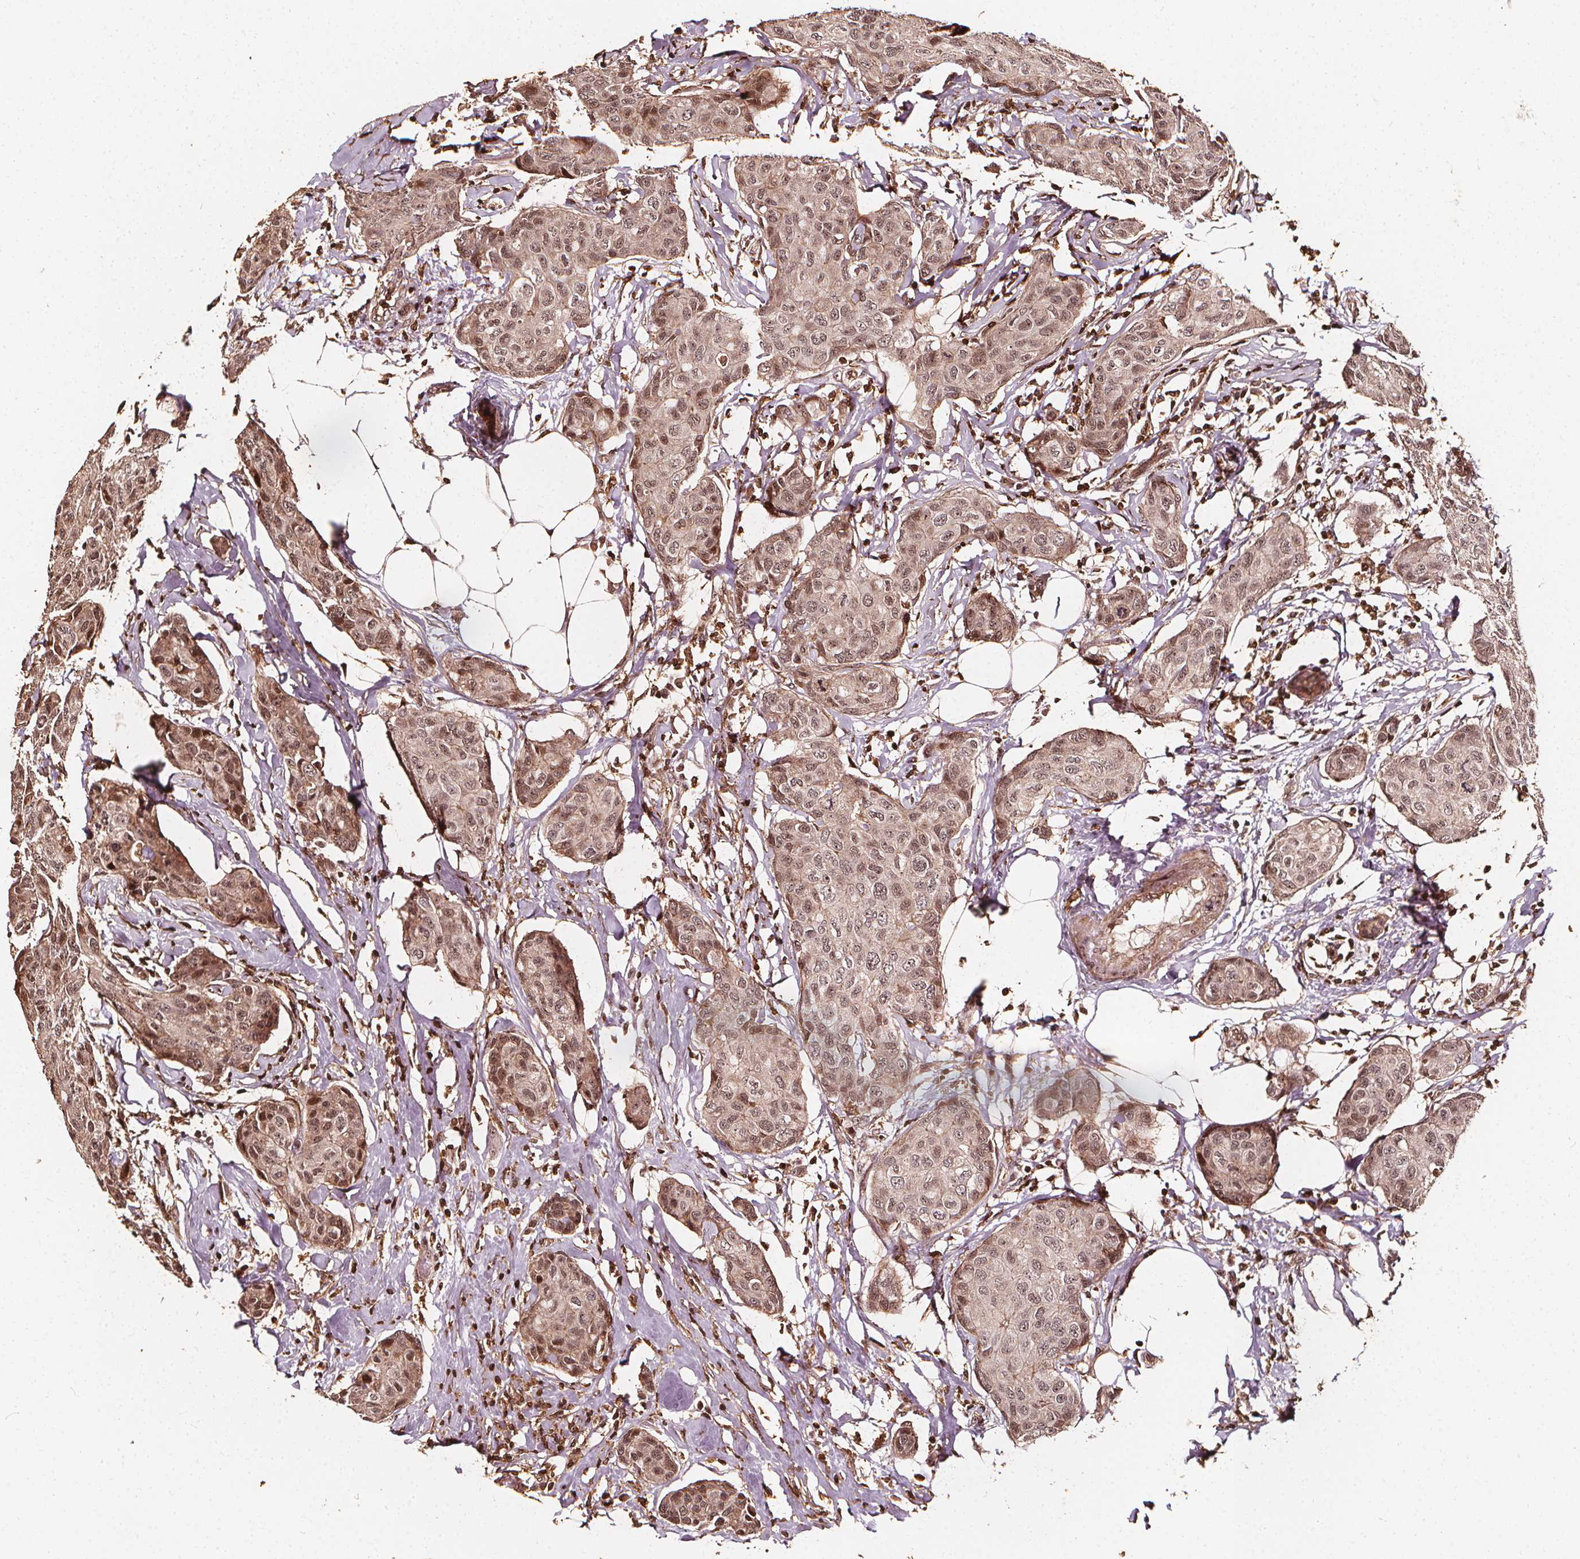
{"staining": {"intensity": "weak", "quantity": ">75%", "location": "cytoplasmic/membranous,nuclear"}, "tissue": "breast cancer", "cell_type": "Tumor cells", "image_type": "cancer", "snomed": [{"axis": "morphology", "description": "Duct carcinoma"}, {"axis": "topography", "description": "Breast"}], "caption": "DAB immunohistochemical staining of human intraductal carcinoma (breast) exhibits weak cytoplasmic/membranous and nuclear protein staining in approximately >75% of tumor cells.", "gene": "EXOSC9", "patient": {"sex": "female", "age": 80}}